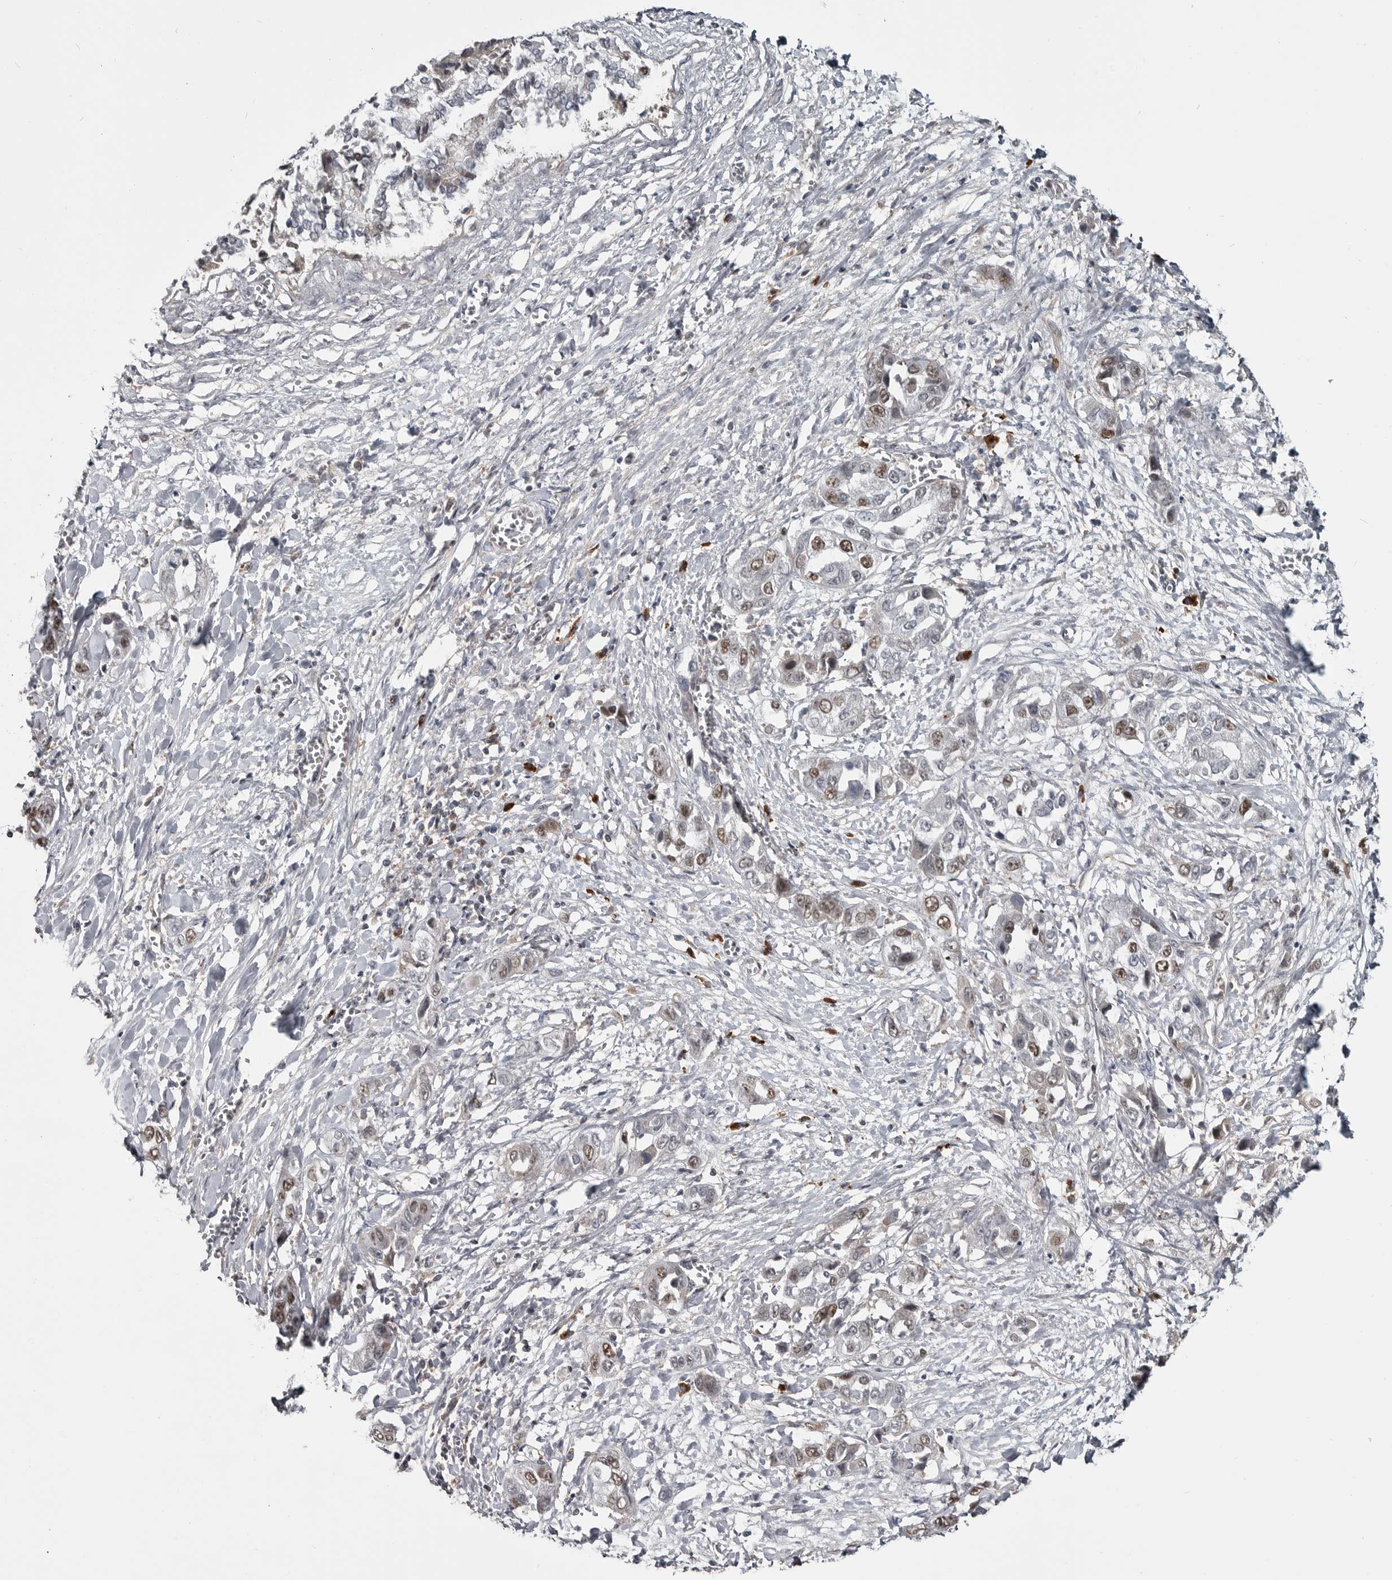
{"staining": {"intensity": "moderate", "quantity": "25%-75%", "location": "nuclear"}, "tissue": "liver cancer", "cell_type": "Tumor cells", "image_type": "cancer", "snomed": [{"axis": "morphology", "description": "Cholangiocarcinoma"}, {"axis": "topography", "description": "Liver"}], "caption": "The image shows staining of cholangiocarcinoma (liver), revealing moderate nuclear protein expression (brown color) within tumor cells.", "gene": "ZNF277", "patient": {"sex": "female", "age": 52}}